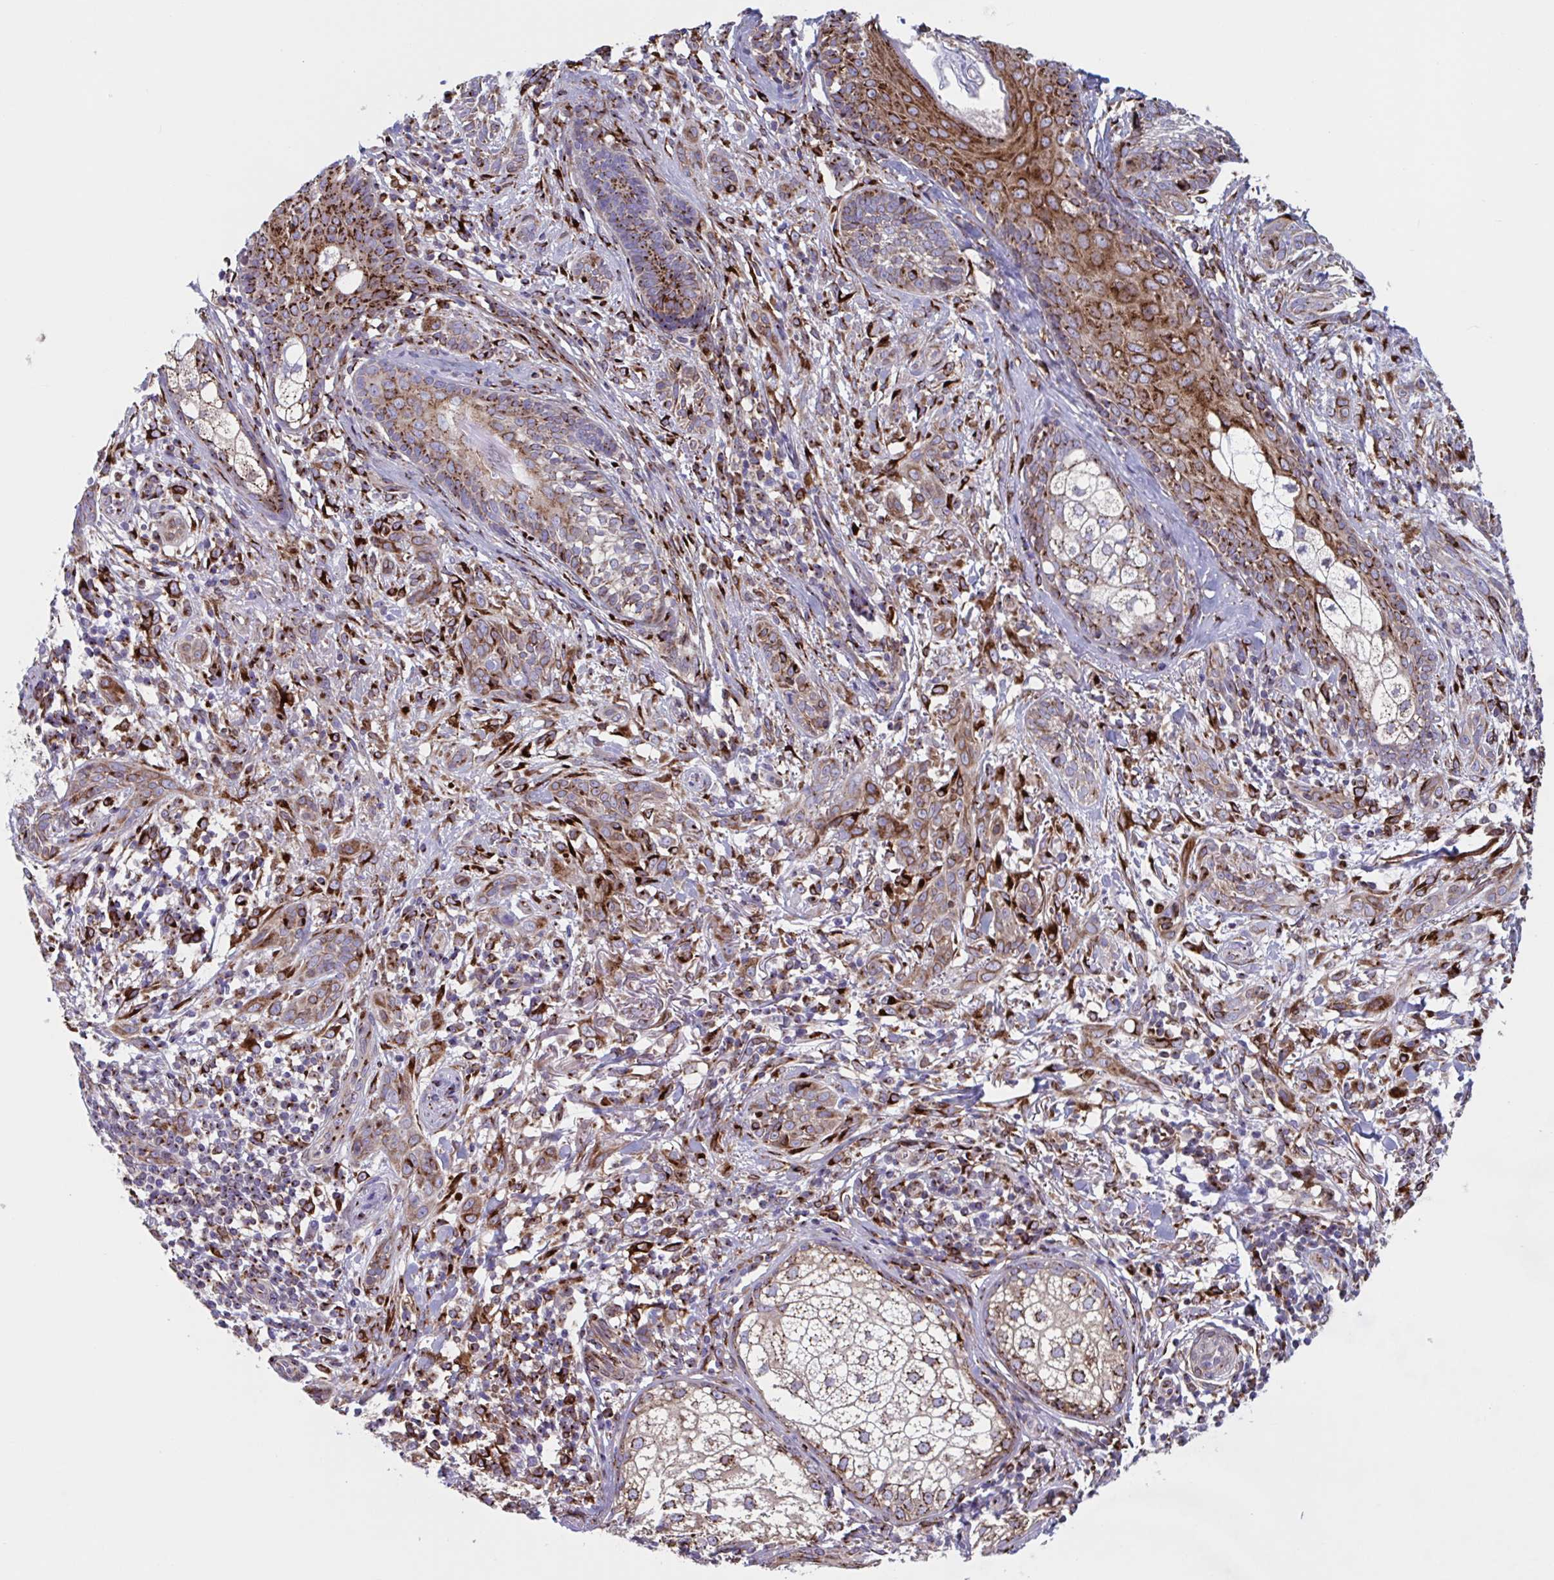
{"staining": {"intensity": "moderate", "quantity": "25%-75%", "location": "cytoplasmic/membranous"}, "tissue": "skin cancer", "cell_type": "Tumor cells", "image_type": "cancer", "snomed": [{"axis": "morphology", "description": "Basal cell carcinoma"}, {"axis": "topography", "description": "Skin"}], "caption": "The photomicrograph reveals immunohistochemical staining of basal cell carcinoma (skin). There is moderate cytoplasmic/membranous expression is identified in about 25%-75% of tumor cells. The protein is stained brown, and the nuclei are stained in blue (DAB (3,3'-diaminobenzidine) IHC with brightfield microscopy, high magnification).", "gene": "RFK", "patient": {"sex": "male", "age": 75}}